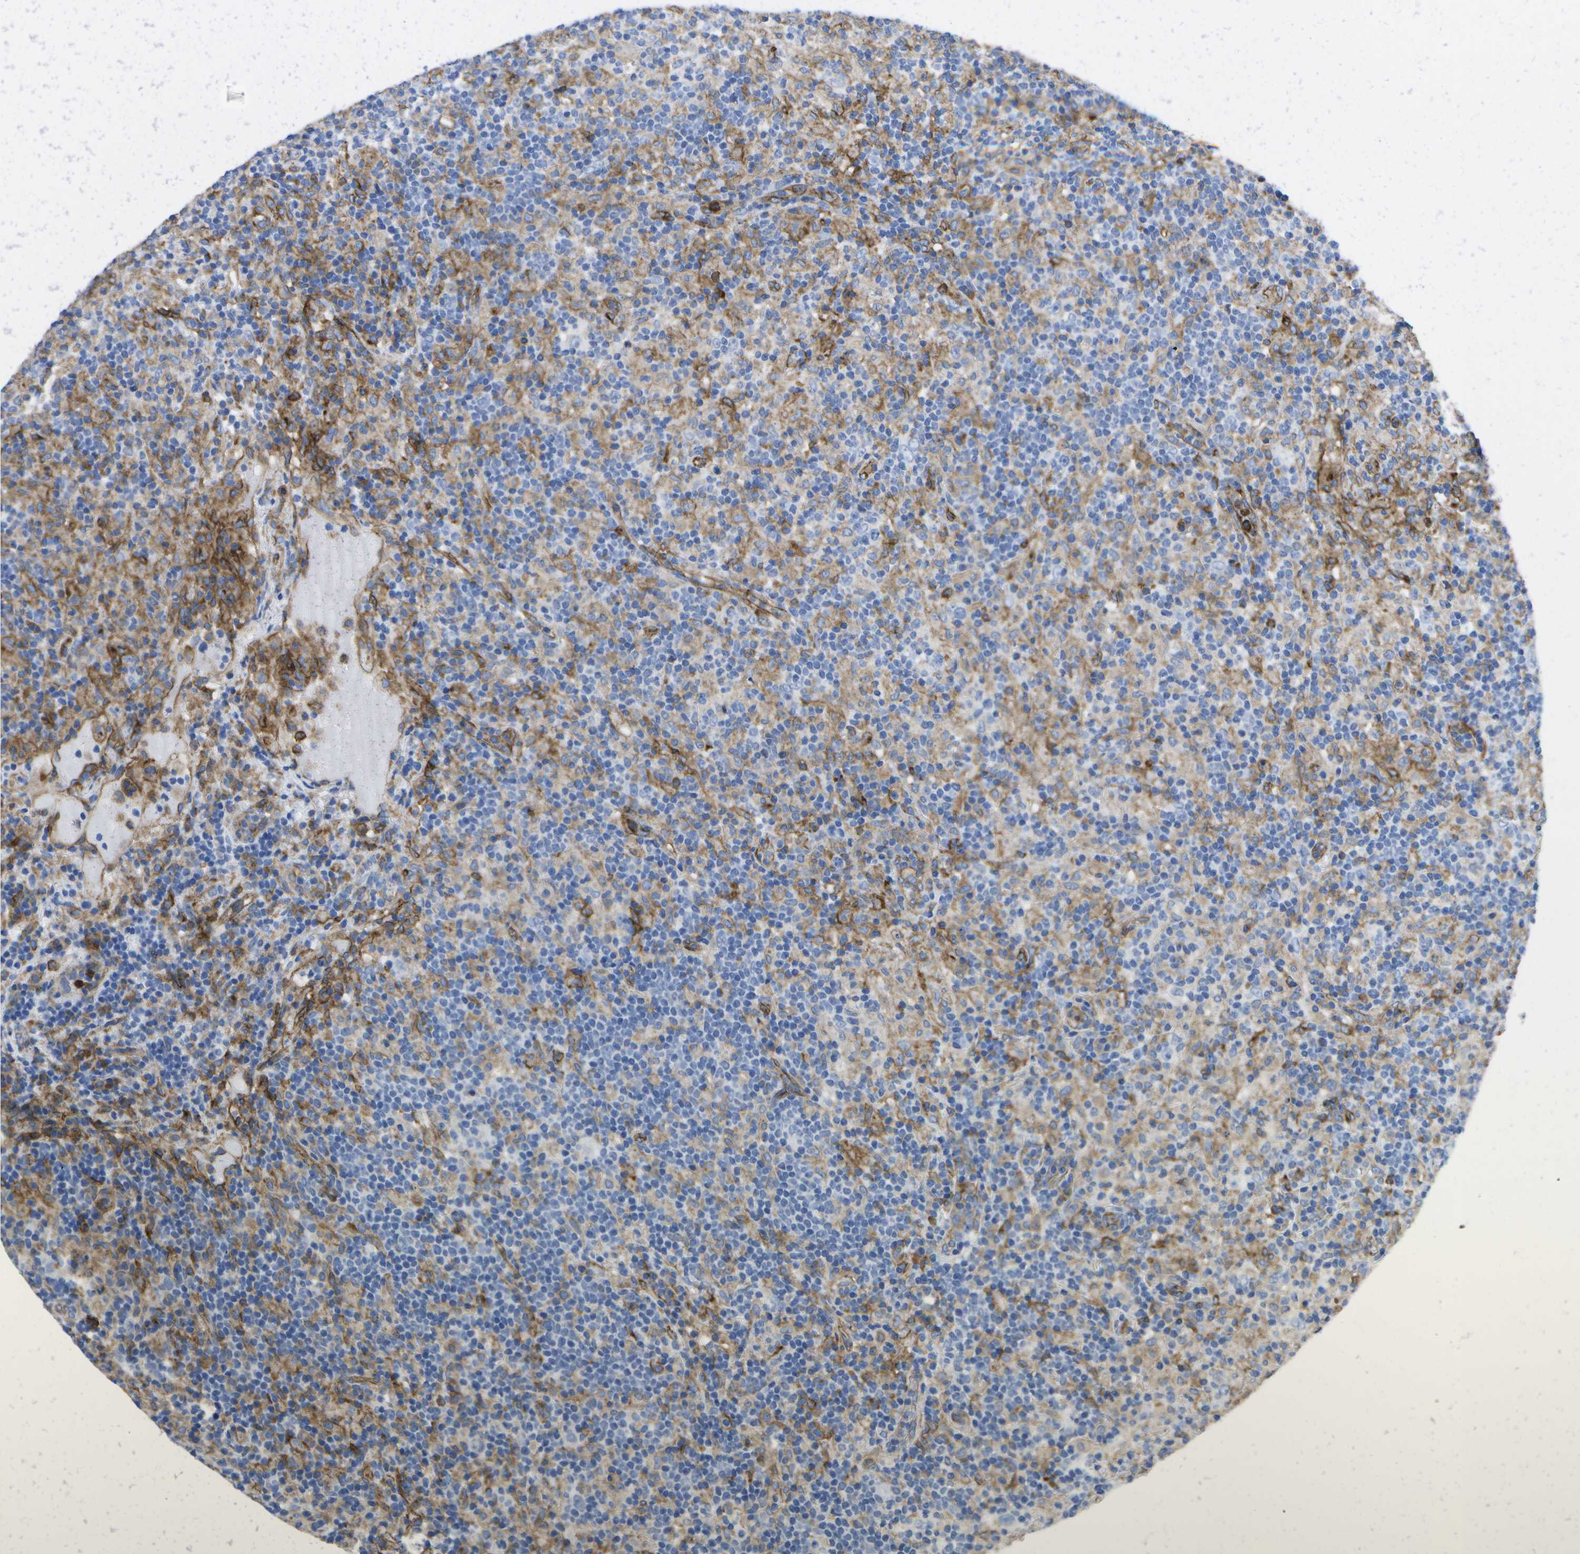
{"staining": {"intensity": "negative", "quantity": "none", "location": "none"}, "tissue": "lymphoma", "cell_type": "Tumor cells", "image_type": "cancer", "snomed": [{"axis": "morphology", "description": "Hodgkin's disease, NOS"}, {"axis": "topography", "description": "Lymph node"}], "caption": "DAB (3,3'-diaminobenzidine) immunohistochemical staining of human lymphoma displays no significant staining in tumor cells.", "gene": "DYSF", "patient": {"sex": "male", "age": 70}}